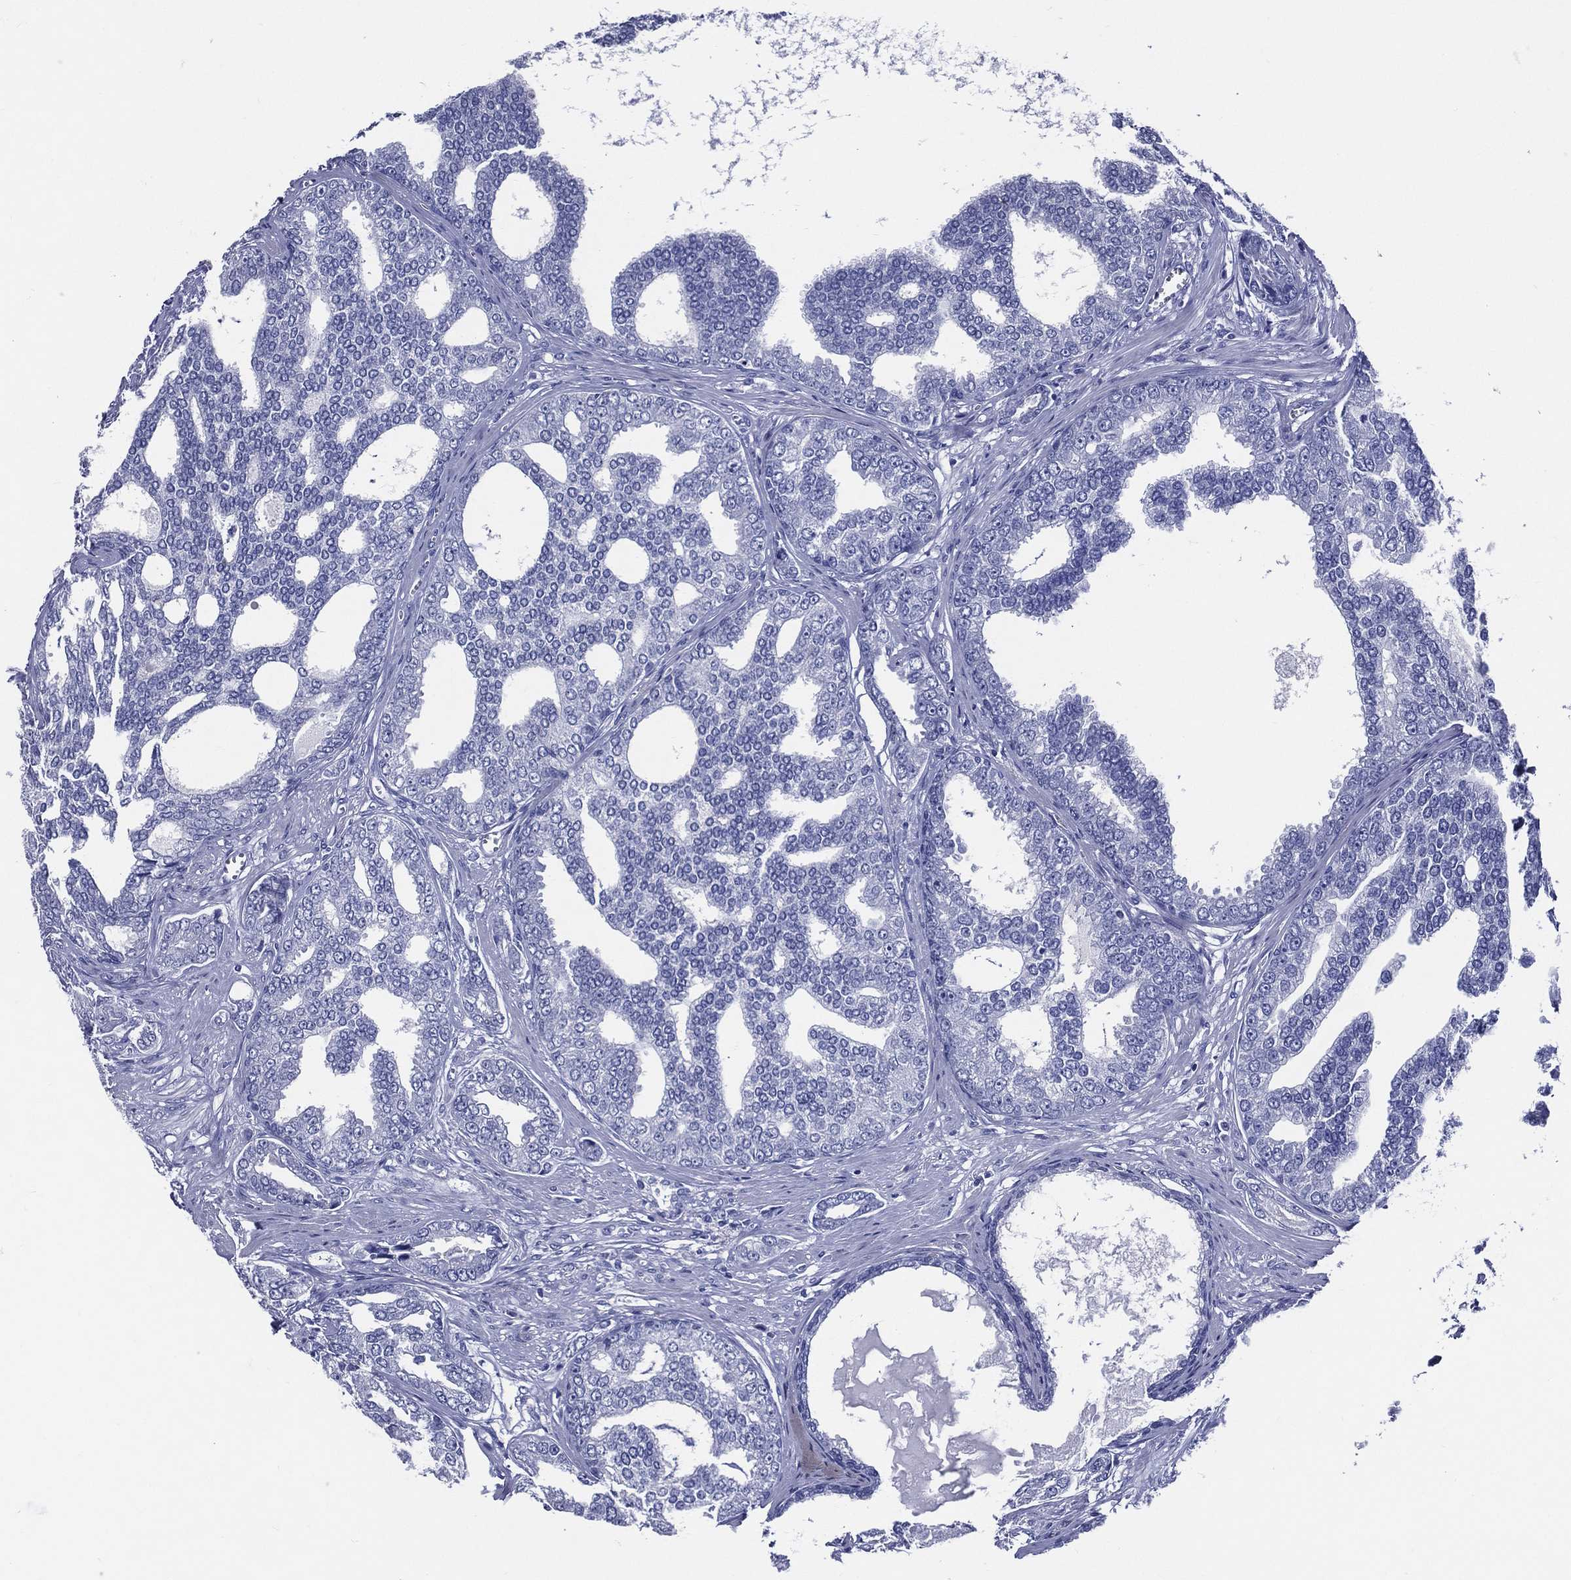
{"staining": {"intensity": "negative", "quantity": "none", "location": "none"}, "tissue": "prostate cancer", "cell_type": "Tumor cells", "image_type": "cancer", "snomed": [{"axis": "morphology", "description": "Adenocarcinoma, NOS"}, {"axis": "topography", "description": "Prostate"}], "caption": "The image displays no significant staining in tumor cells of prostate cancer (adenocarcinoma).", "gene": "ACE2", "patient": {"sex": "male", "age": 67}}